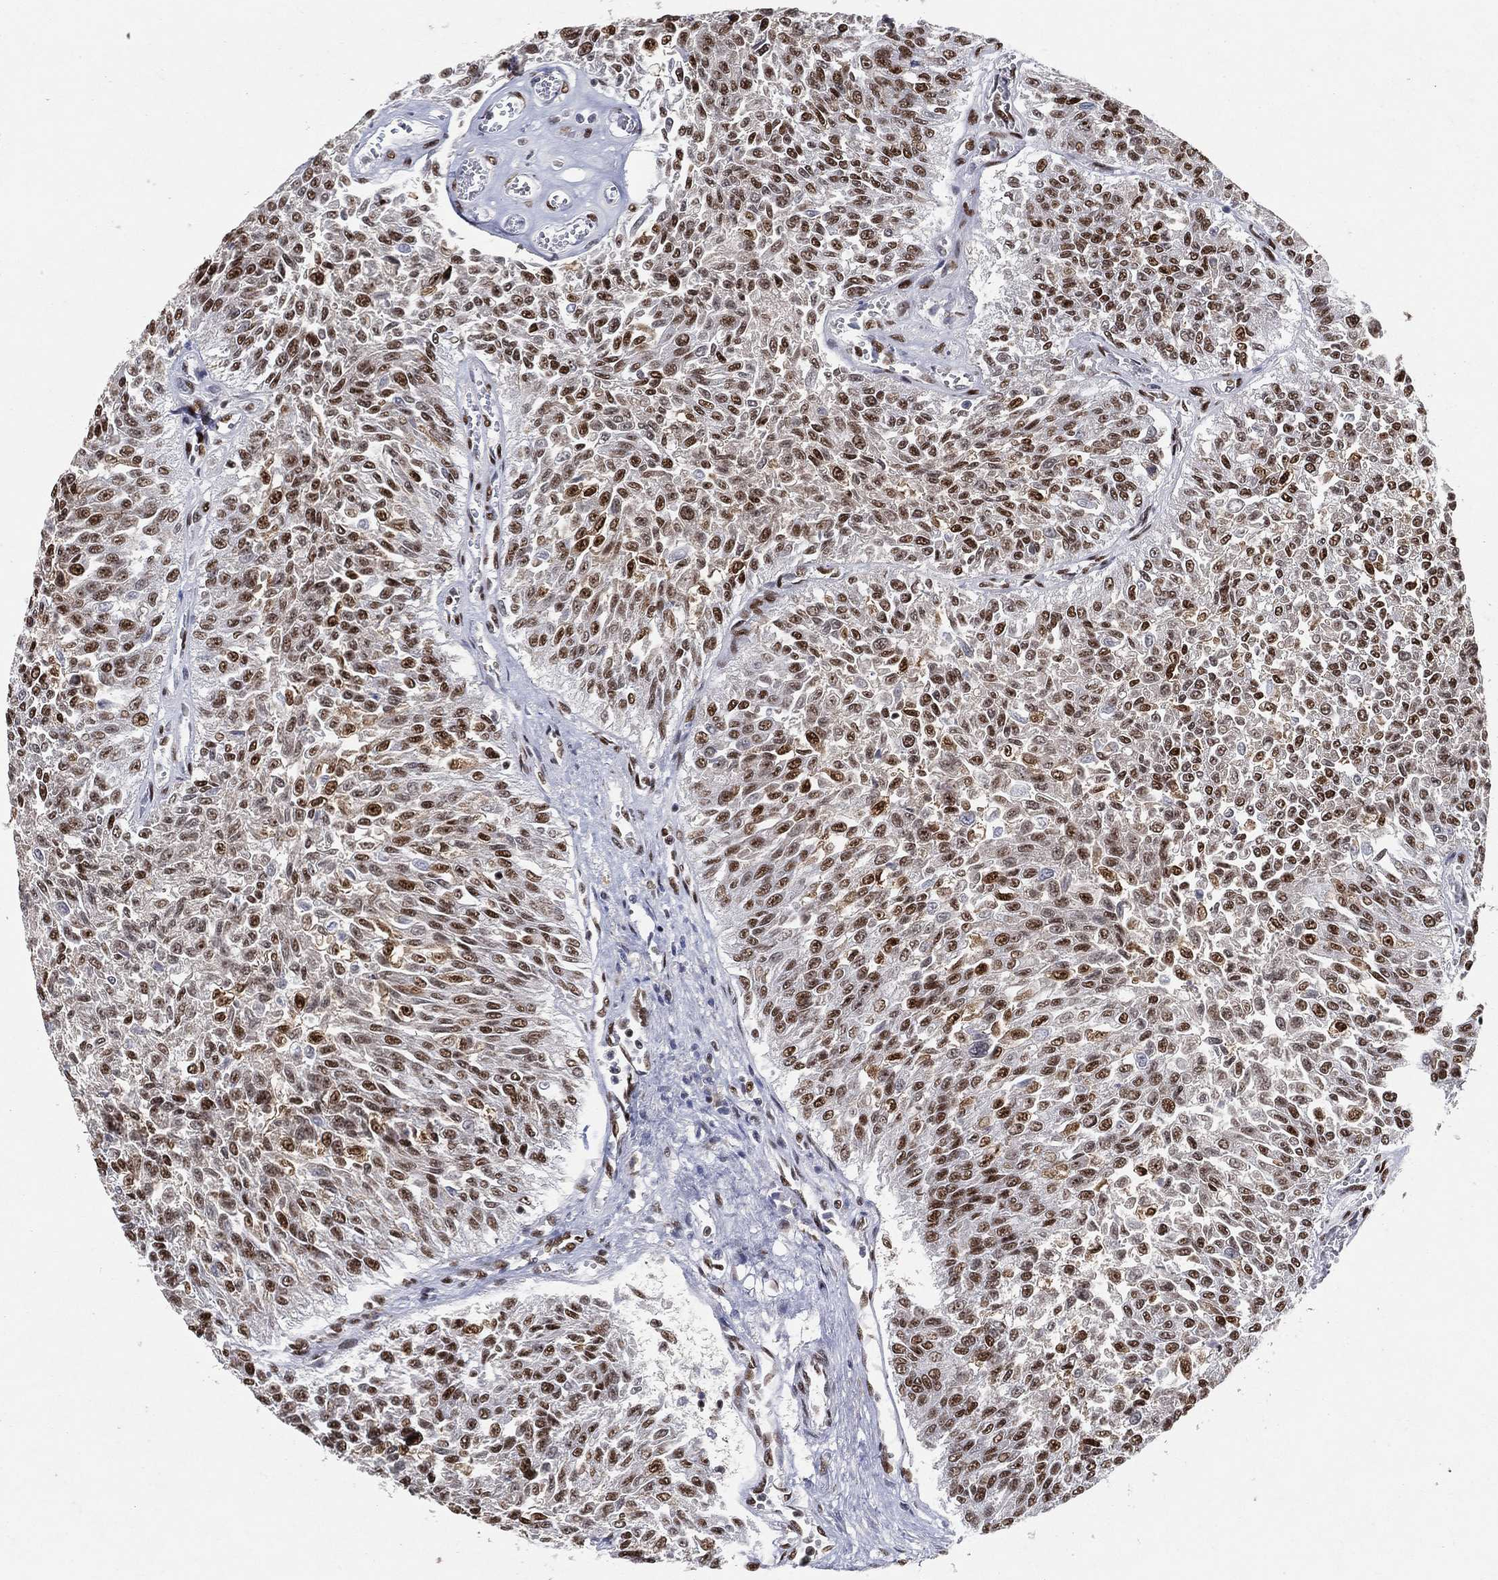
{"staining": {"intensity": "strong", "quantity": "25%-75%", "location": "nuclear"}, "tissue": "urothelial cancer", "cell_type": "Tumor cells", "image_type": "cancer", "snomed": [{"axis": "morphology", "description": "Urothelial carcinoma, Low grade"}, {"axis": "topography", "description": "Urinary bladder"}], "caption": "Strong nuclear staining is identified in about 25%-75% of tumor cells in urothelial cancer.", "gene": "DDX27", "patient": {"sex": "male", "age": 78}}